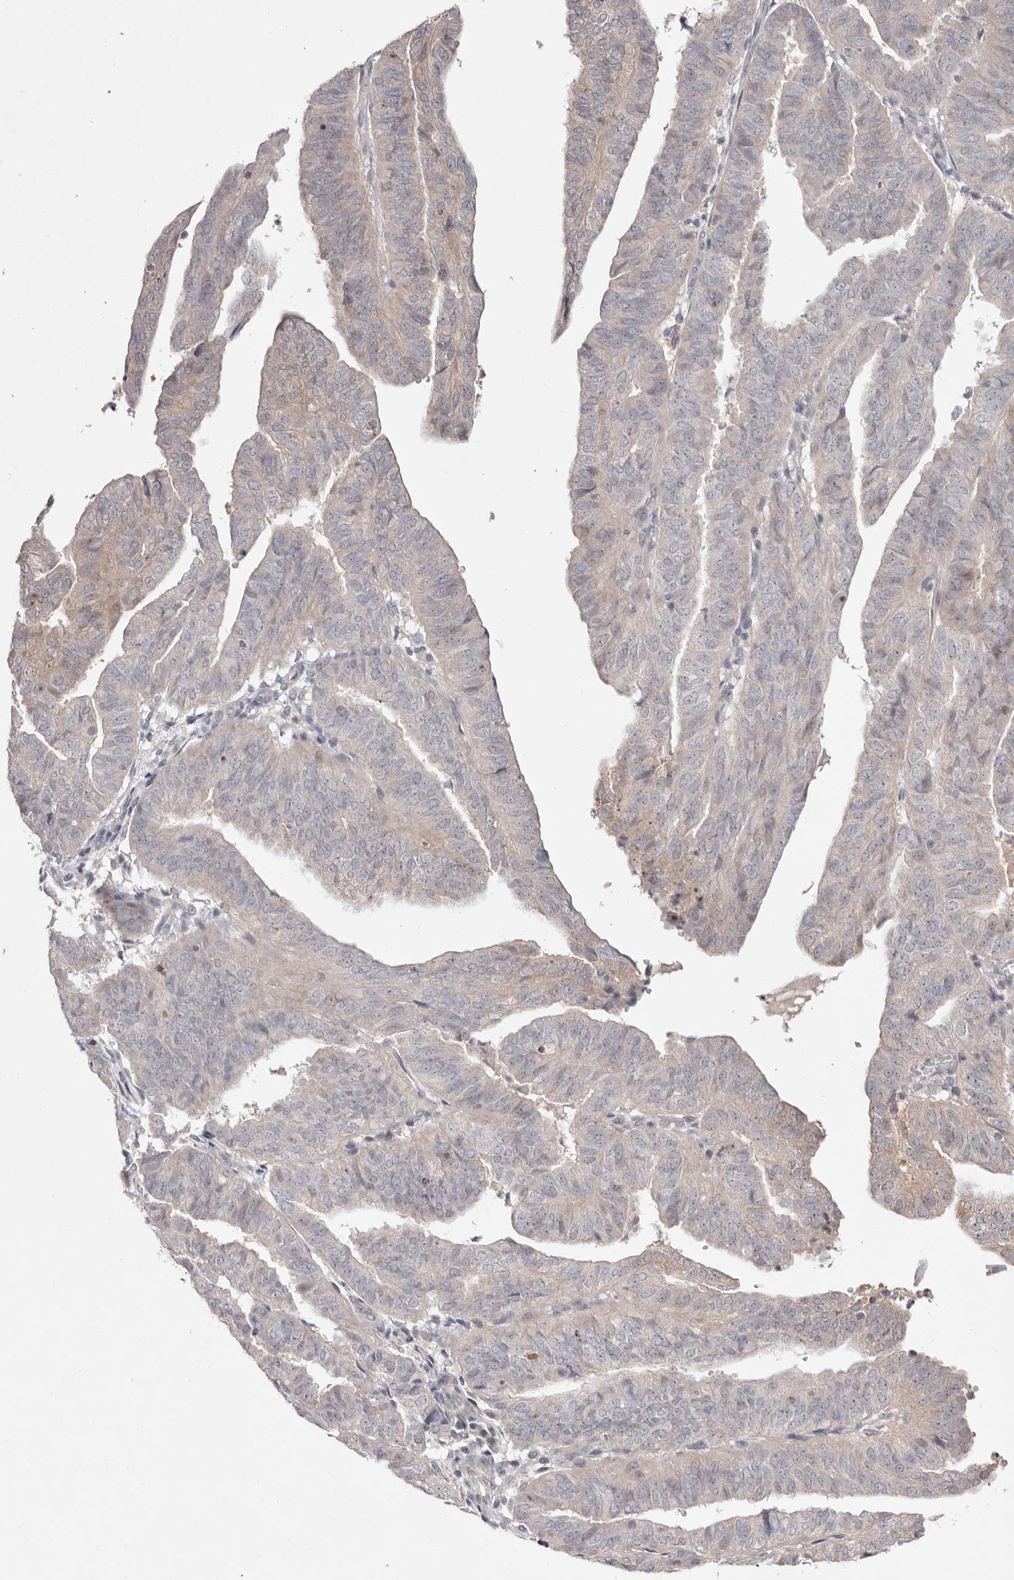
{"staining": {"intensity": "moderate", "quantity": "<25%", "location": "cytoplasmic/membranous,nuclear"}, "tissue": "endometrial cancer", "cell_type": "Tumor cells", "image_type": "cancer", "snomed": [{"axis": "morphology", "description": "Adenocarcinoma, NOS"}, {"axis": "topography", "description": "Uterus"}], "caption": "A brown stain shows moderate cytoplasmic/membranous and nuclear staining of a protein in human endometrial cancer (adenocarcinoma) tumor cells. The staining is performed using DAB brown chromogen to label protein expression. The nuclei are counter-stained blue using hematoxylin.", "gene": "TADA1", "patient": {"sex": "female", "age": 77}}